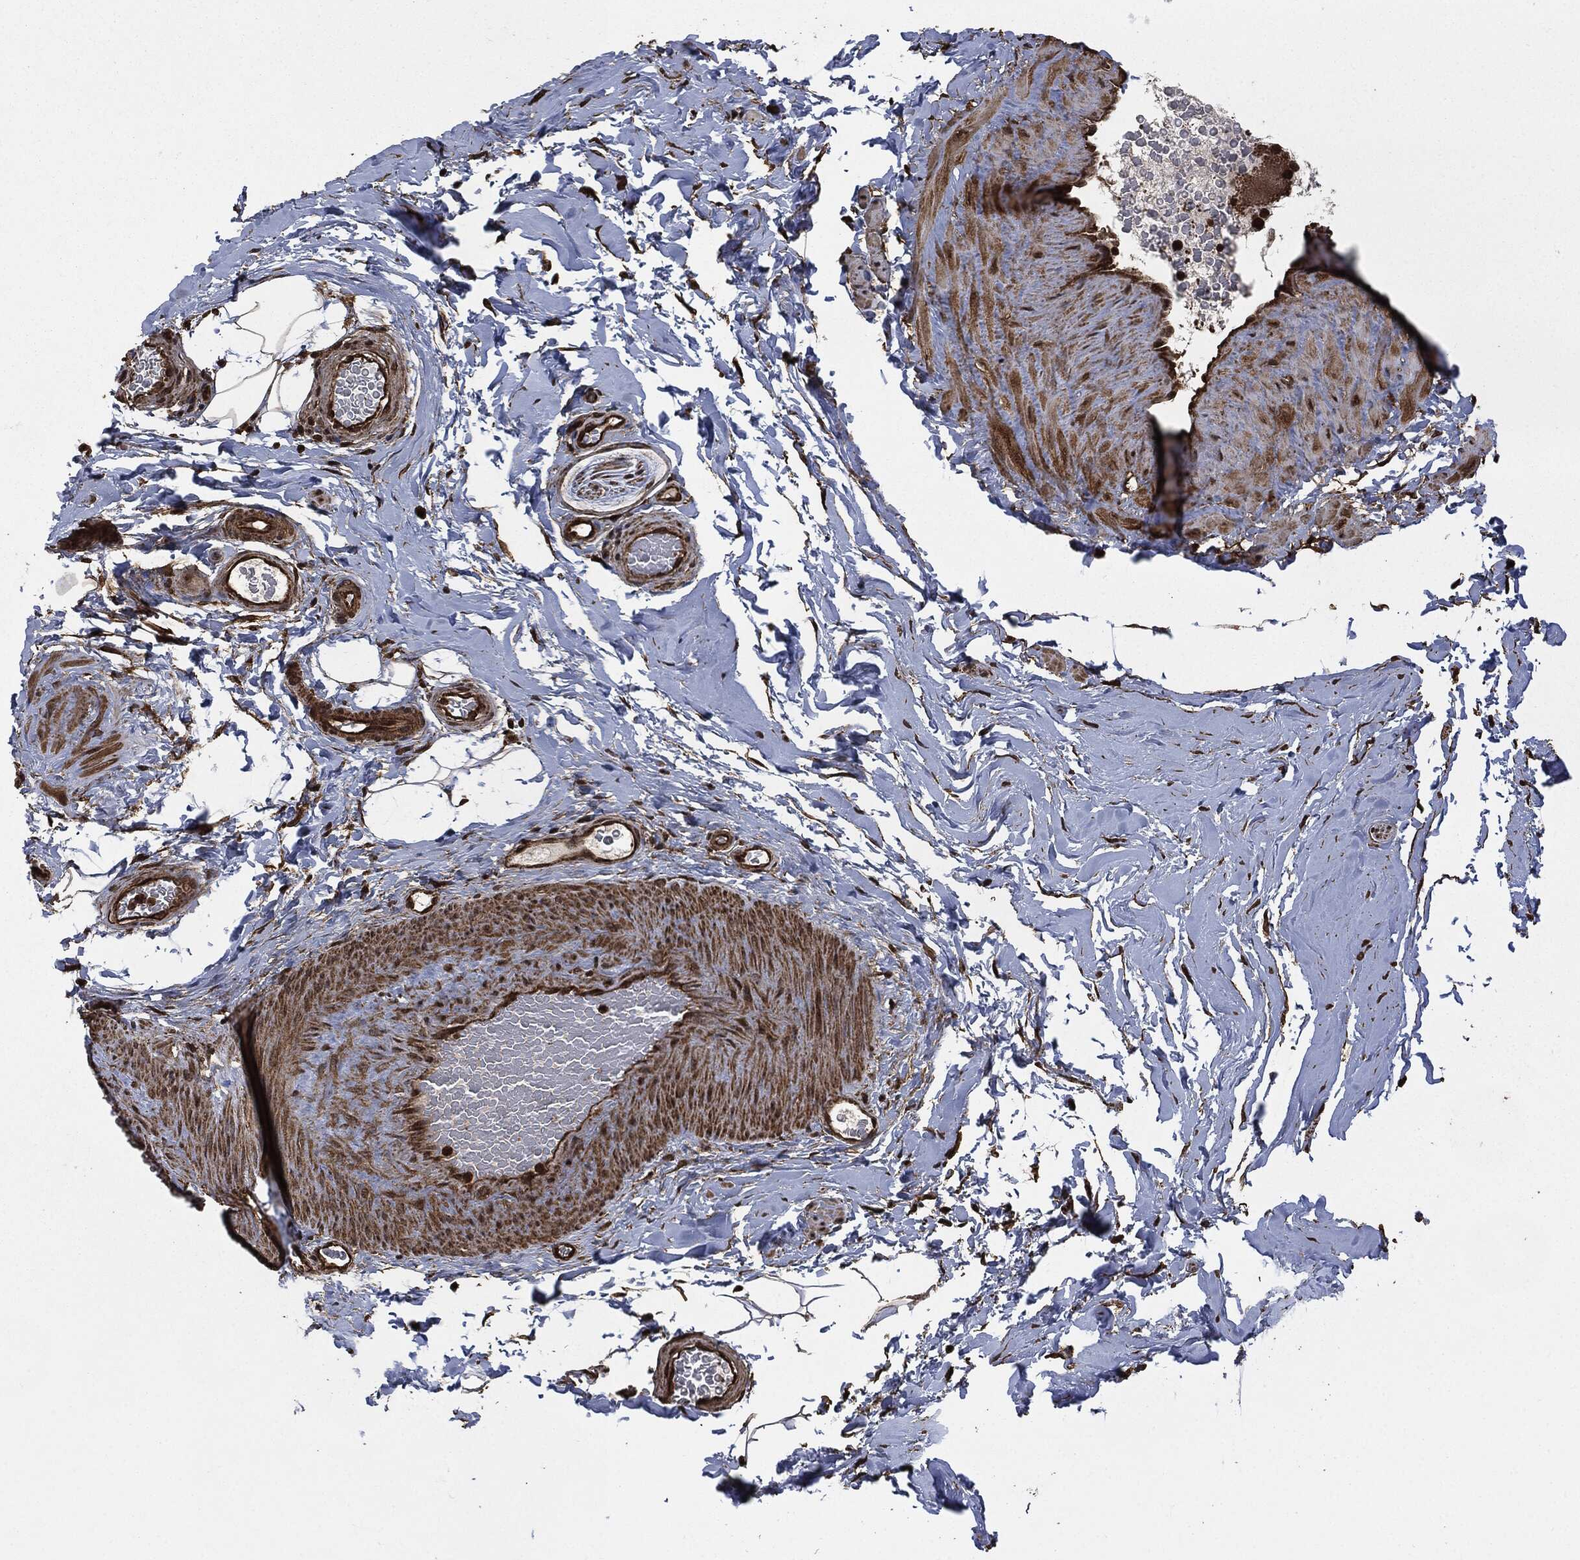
{"staining": {"intensity": "strong", "quantity": ">75%", "location": "cytoplasmic/membranous"}, "tissue": "adipose tissue", "cell_type": "Adipocytes", "image_type": "normal", "snomed": [{"axis": "morphology", "description": "Normal tissue, NOS"}, {"axis": "topography", "description": "Soft tissue"}, {"axis": "topography", "description": "Vascular tissue"}], "caption": "The immunohistochemical stain labels strong cytoplasmic/membranous staining in adipocytes of benign adipose tissue.", "gene": "HRAS", "patient": {"sex": "male", "age": 41}}